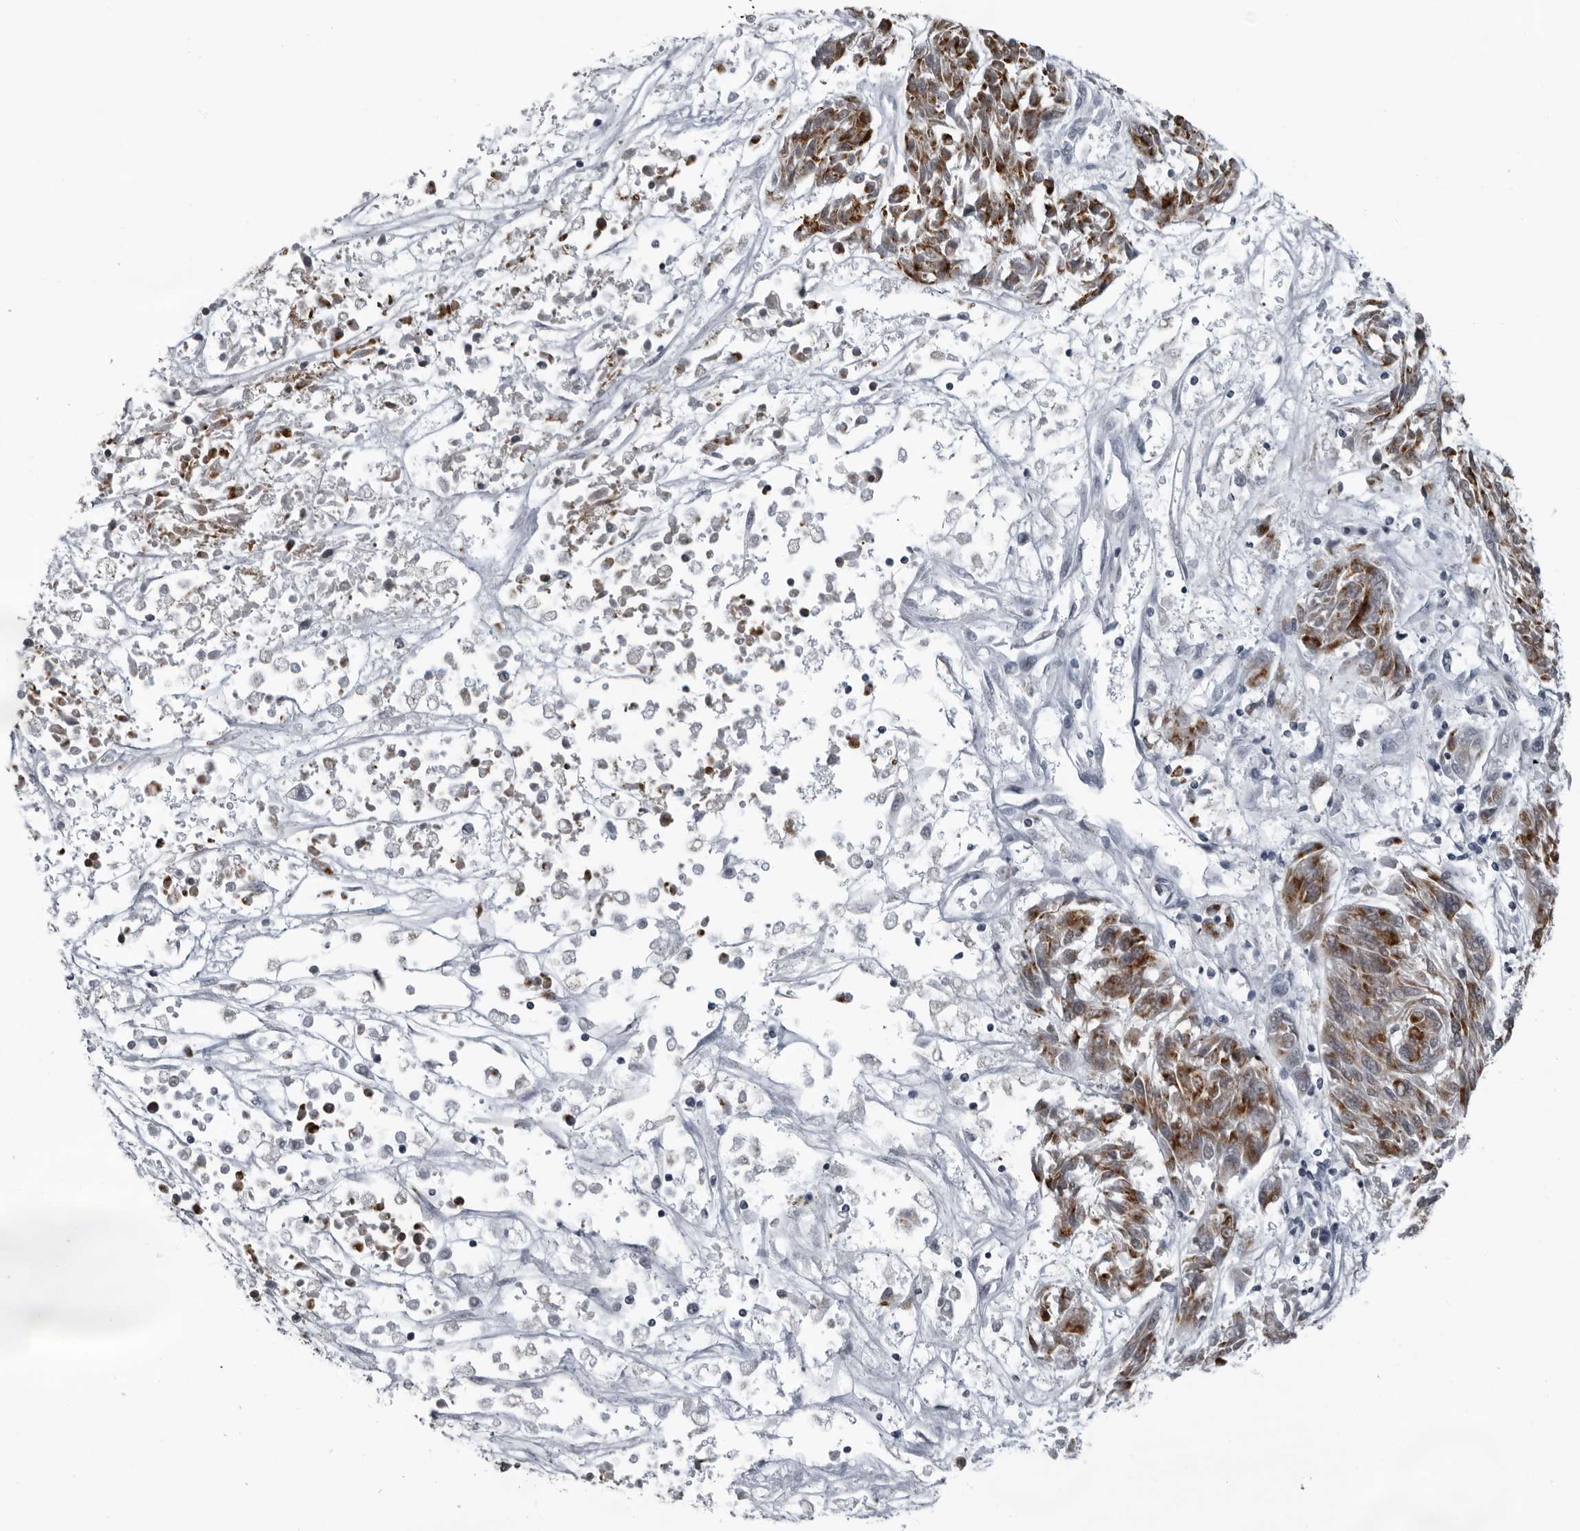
{"staining": {"intensity": "moderate", "quantity": ">75%", "location": "cytoplasmic/membranous"}, "tissue": "melanoma", "cell_type": "Tumor cells", "image_type": "cancer", "snomed": [{"axis": "morphology", "description": "Malignant melanoma, NOS"}, {"axis": "topography", "description": "Skin"}], "caption": "Tumor cells demonstrate moderate cytoplasmic/membranous positivity in approximately >75% of cells in melanoma.", "gene": "RTCA", "patient": {"sex": "male", "age": 53}}